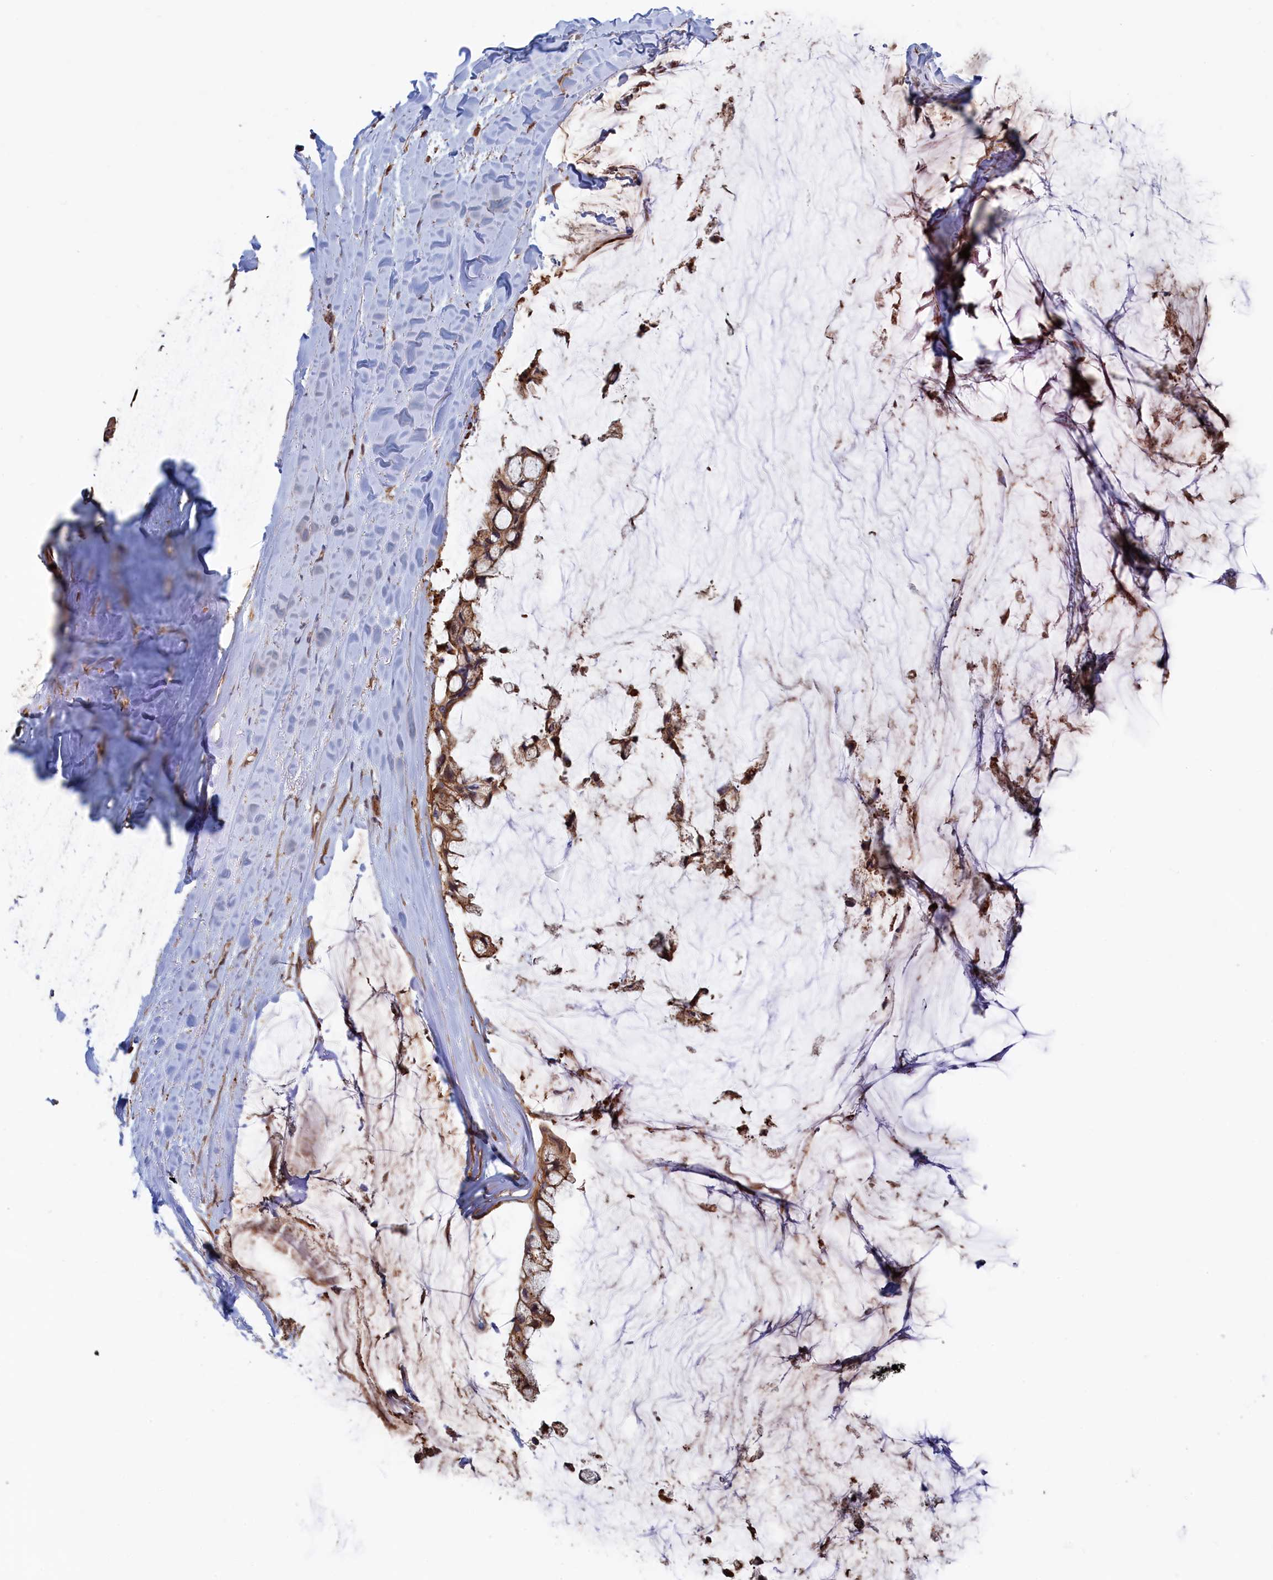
{"staining": {"intensity": "moderate", "quantity": "25%-75%", "location": "cytoplasmic/membranous"}, "tissue": "ovarian cancer", "cell_type": "Tumor cells", "image_type": "cancer", "snomed": [{"axis": "morphology", "description": "Cystadenocarcinoma, mucinous, NOS"}, {"axis": "topography", "description": "Ovary"}], "caption": "This image shows IHC staining of ovarian cancer, with medium moderate cytoplasmic/membranous staining in about 25%-75% of tumor cells.", "gene": "RILPL1", "patient": {"sex": "female", "age": 39}}